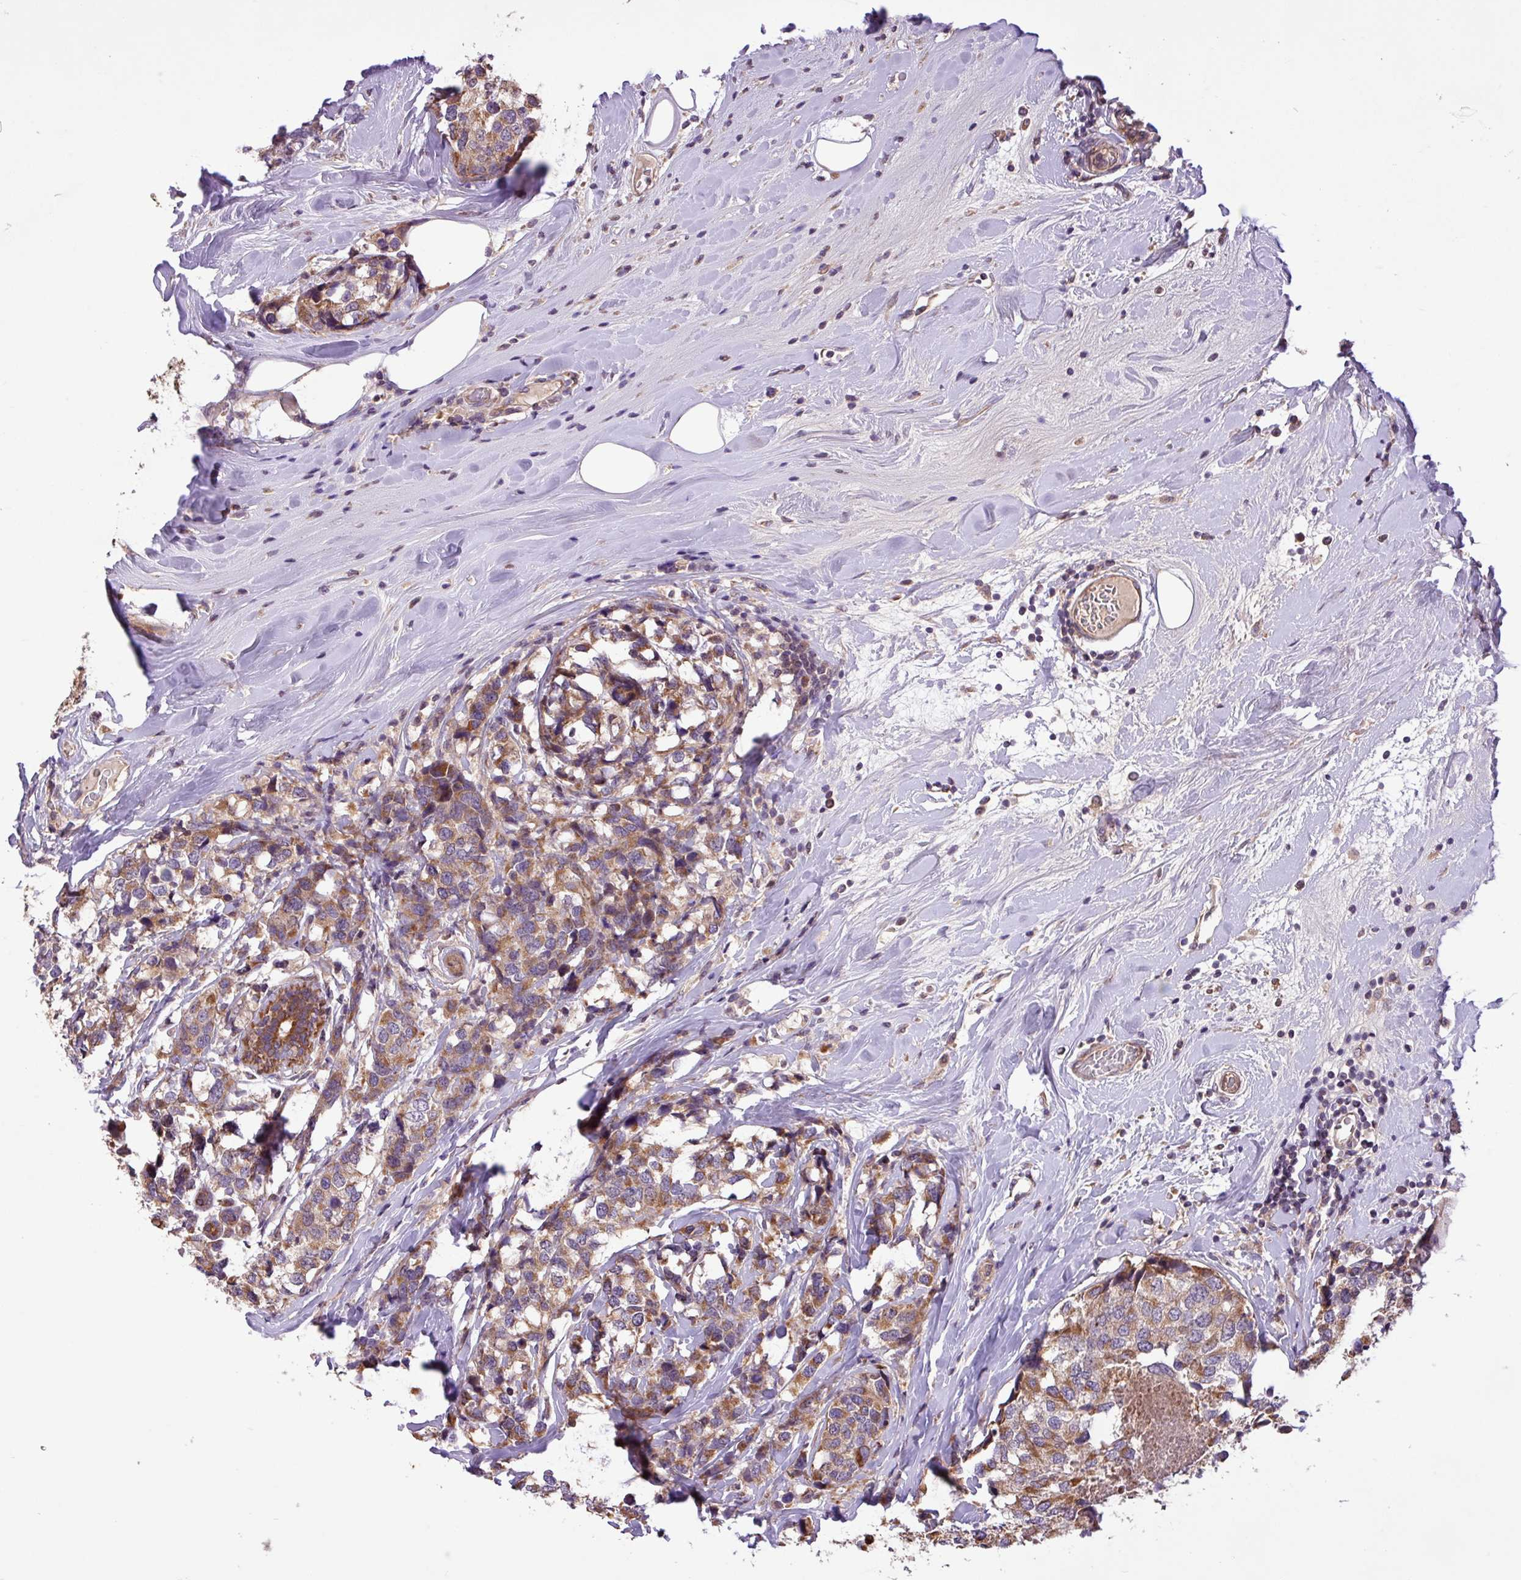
{"staining": {"intensity": "moderate", "quantity": ">75%", "location": "cytoplasmic/membranous"}, "tissue": "breast cancer", "cell_type": "Tumor cells", "image_type": "cancer", "snomed": [{"axis": "morphology", "description": "Lobular carcinoma"}, {"axis": "topography", "description": "Breast"}], "caption": "Breast lobular carcinoma tissue exhibits moderate cytoplasmic/membranous staining in about >75% of tumor cells, visualized by immunohistochemistry.", "gene": "TIMM10B", "patient": {"sex": "female", "age": 59}}